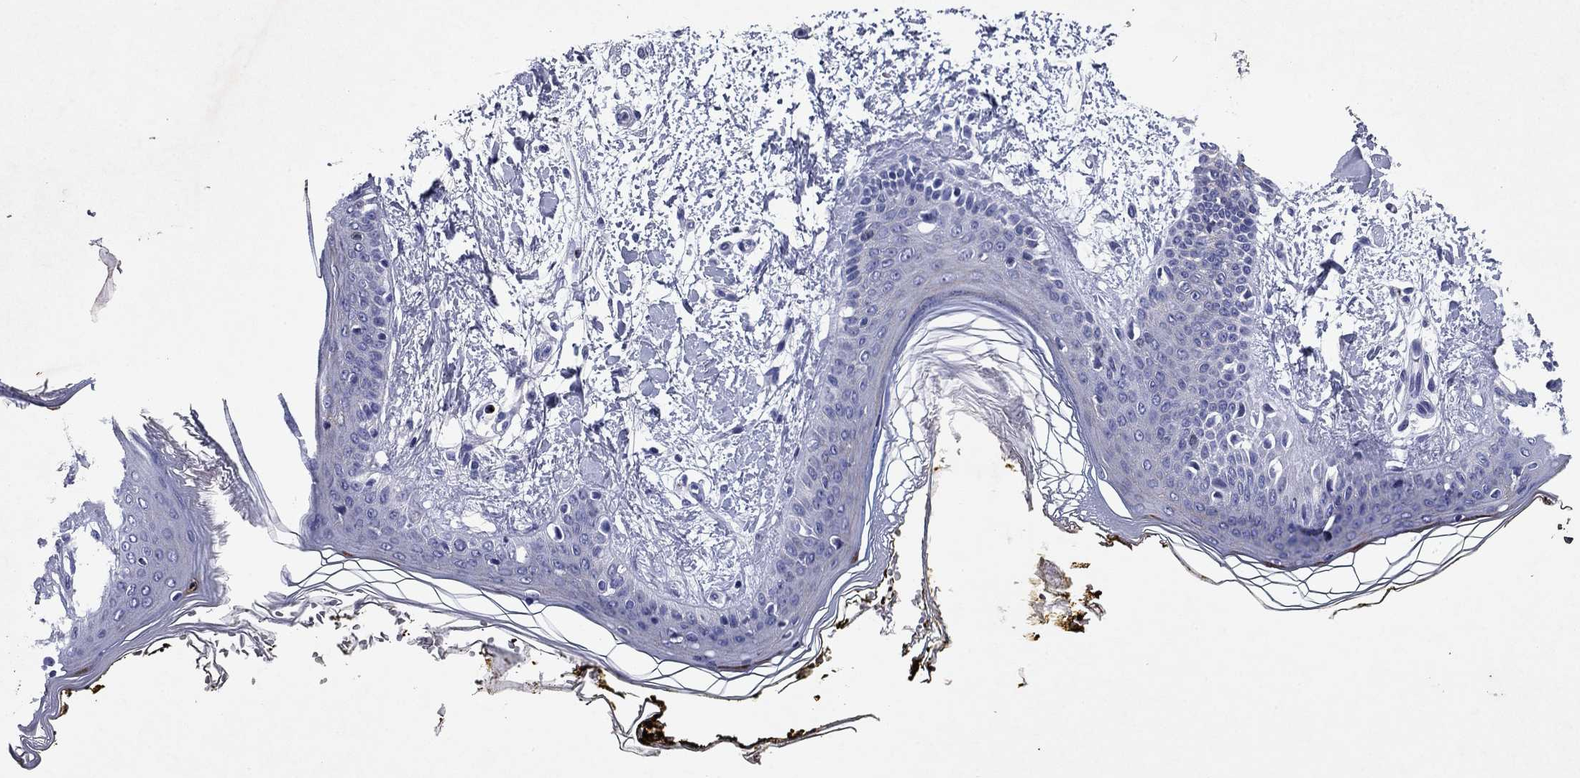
{"staining": {"intensity": "negative", "quantity": "none", "location": "none"}, "tissue": "skin", "cell_type": "Fibroblasts", "image_type": "normal", "snomed": [{"axis": "morphology", "description": "Normal tissue, NOS"}, {"axis": "topography", "description": "Skin"}], "caption": "The micrograph displays no significant staining in fibroblasts of skin.", "gene": "GZMK", "patient": {"sex": "female", "age": 34}}